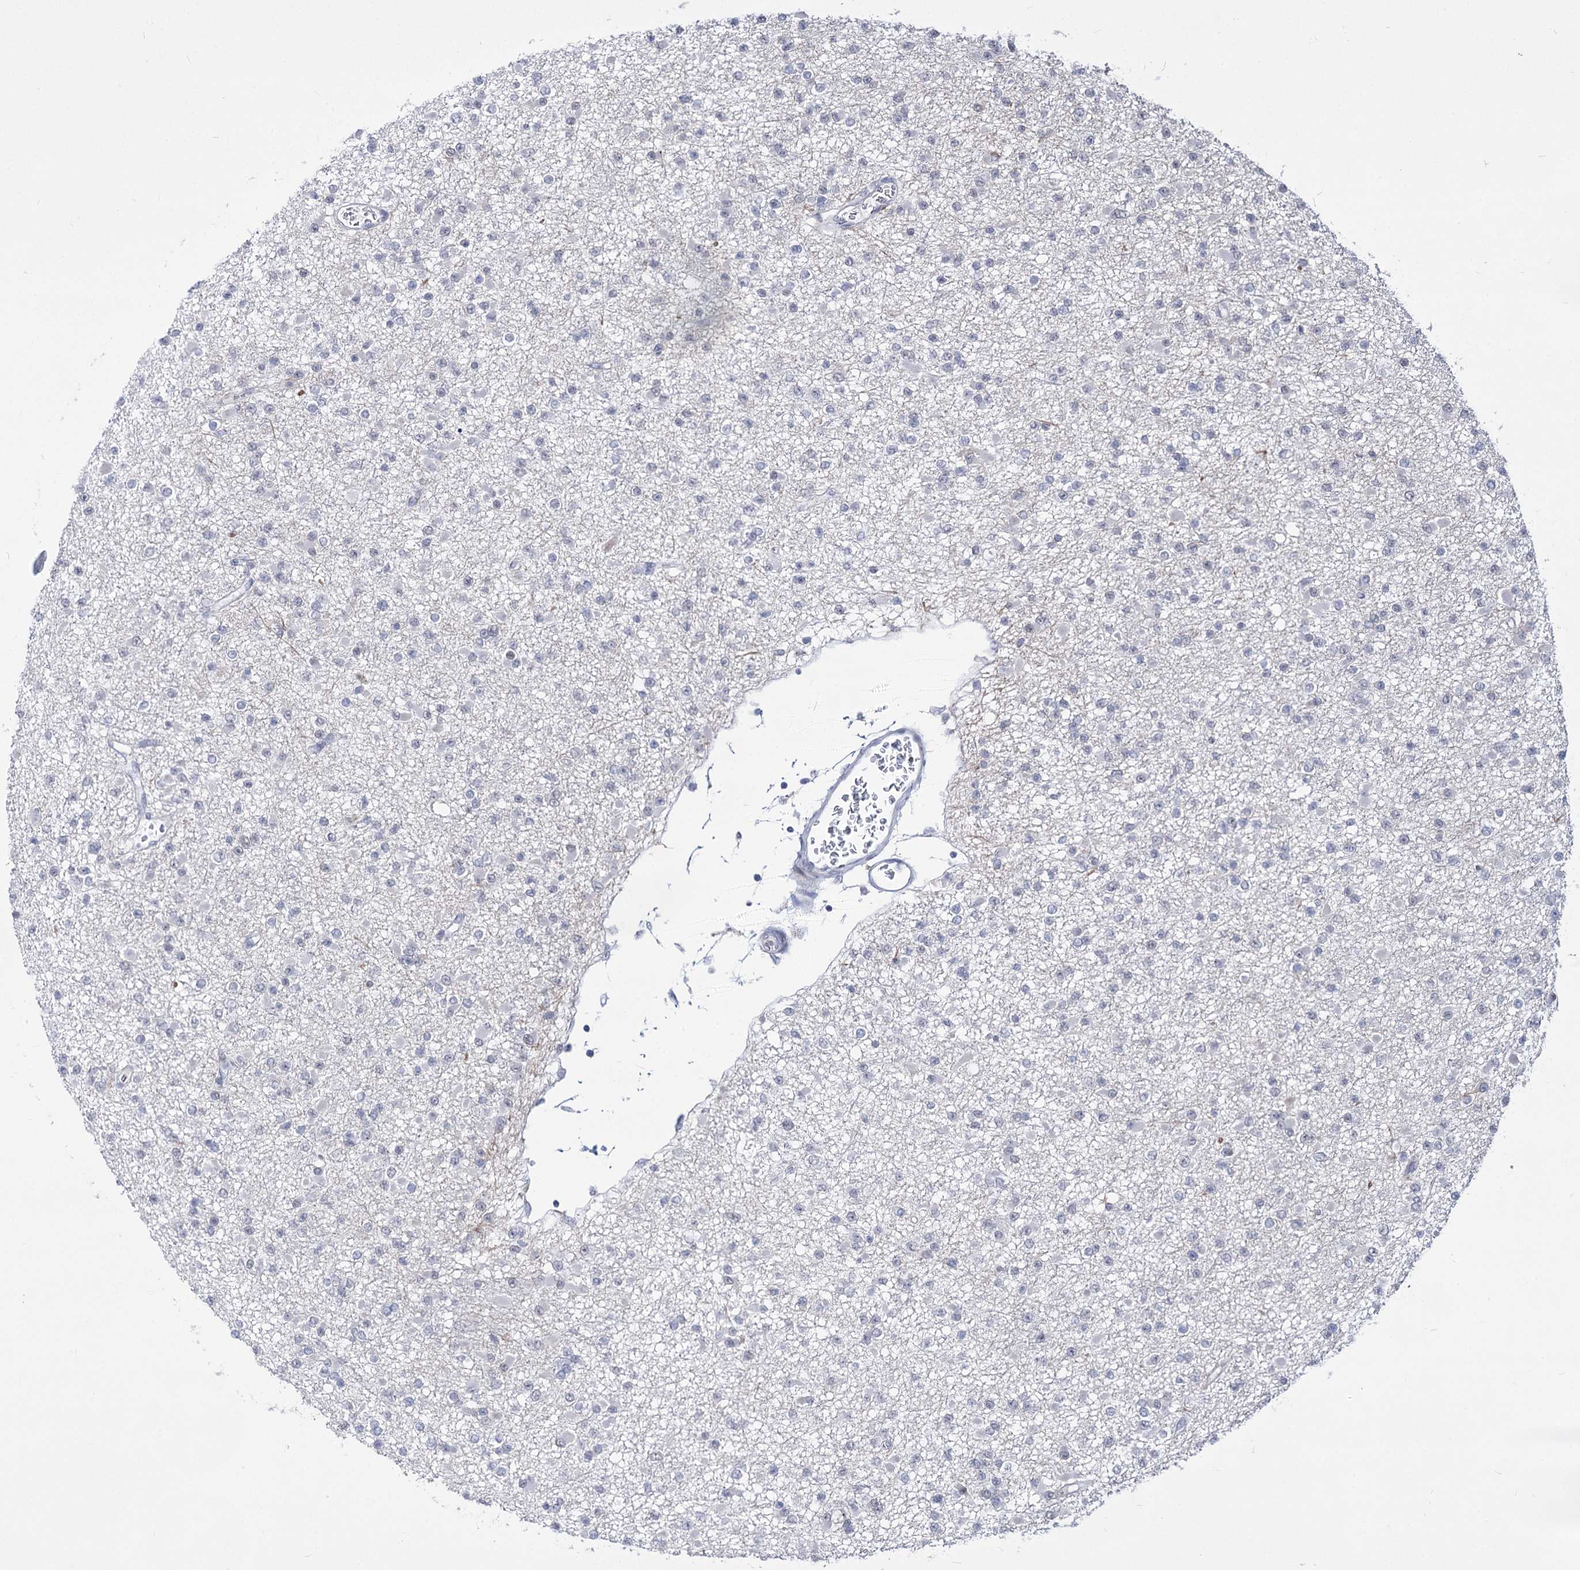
{"staining": {"intensity": "negative", "quantity": "none", "location": "none"}, "tissue": "glioma", "cell_type": "Tumor cells", "image_type": "cancer", "snomed": [{"axis": "morphology", "description": "Glioma, malignant, Low grade"}, {"axis": "topography", "description": "Brain"}], "caption": "An IHC micrograph of low-grade glioma (malignant) is shown. There is no staining in tumor cells of low-grade glioma (malignant).", "gene": "STOX1", "patient": {"sex": "female", "age": 22}}